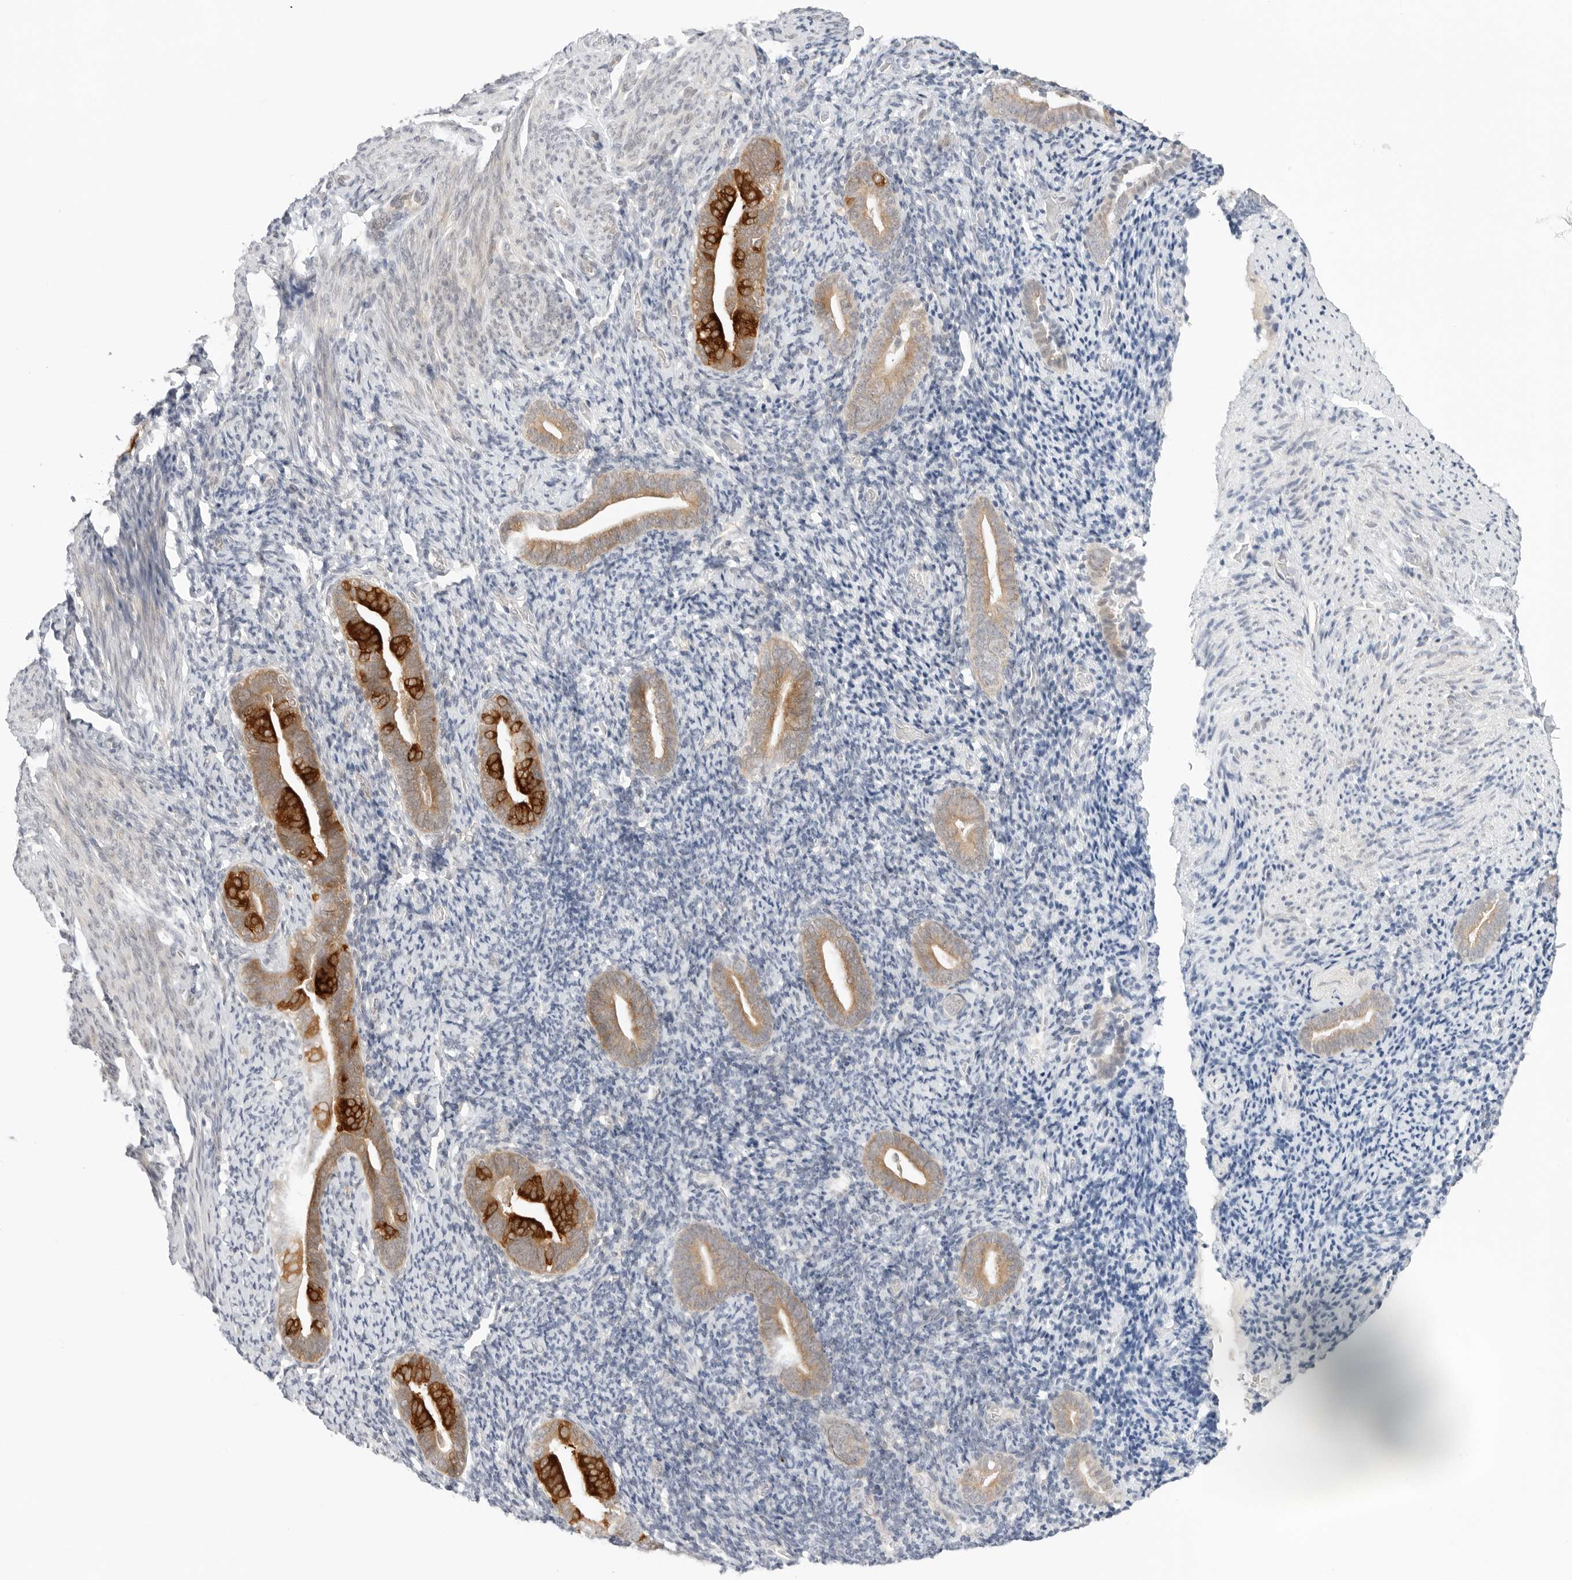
{"staining": {"intensity": "negative", "quantity": "none", "location": "none"}, "tissue": "endometrium", "cell_type": "Cells in endometrial stroma", "image_type": "normal", "snomed": [{"axis": "morphology", "description": "Normal tissue, NOS"}, {"axis": "topography", "description": "Endometrium"}], "caption": "Endometrium was stained to show a protein in brown. There is no significant expression in cells in endometrial stroma. (Immunohistochemistry (ihc), brightfield microscopy, high magnification).", "gene": "NUDC", "patient": {"sex": "female", "age": 51}}